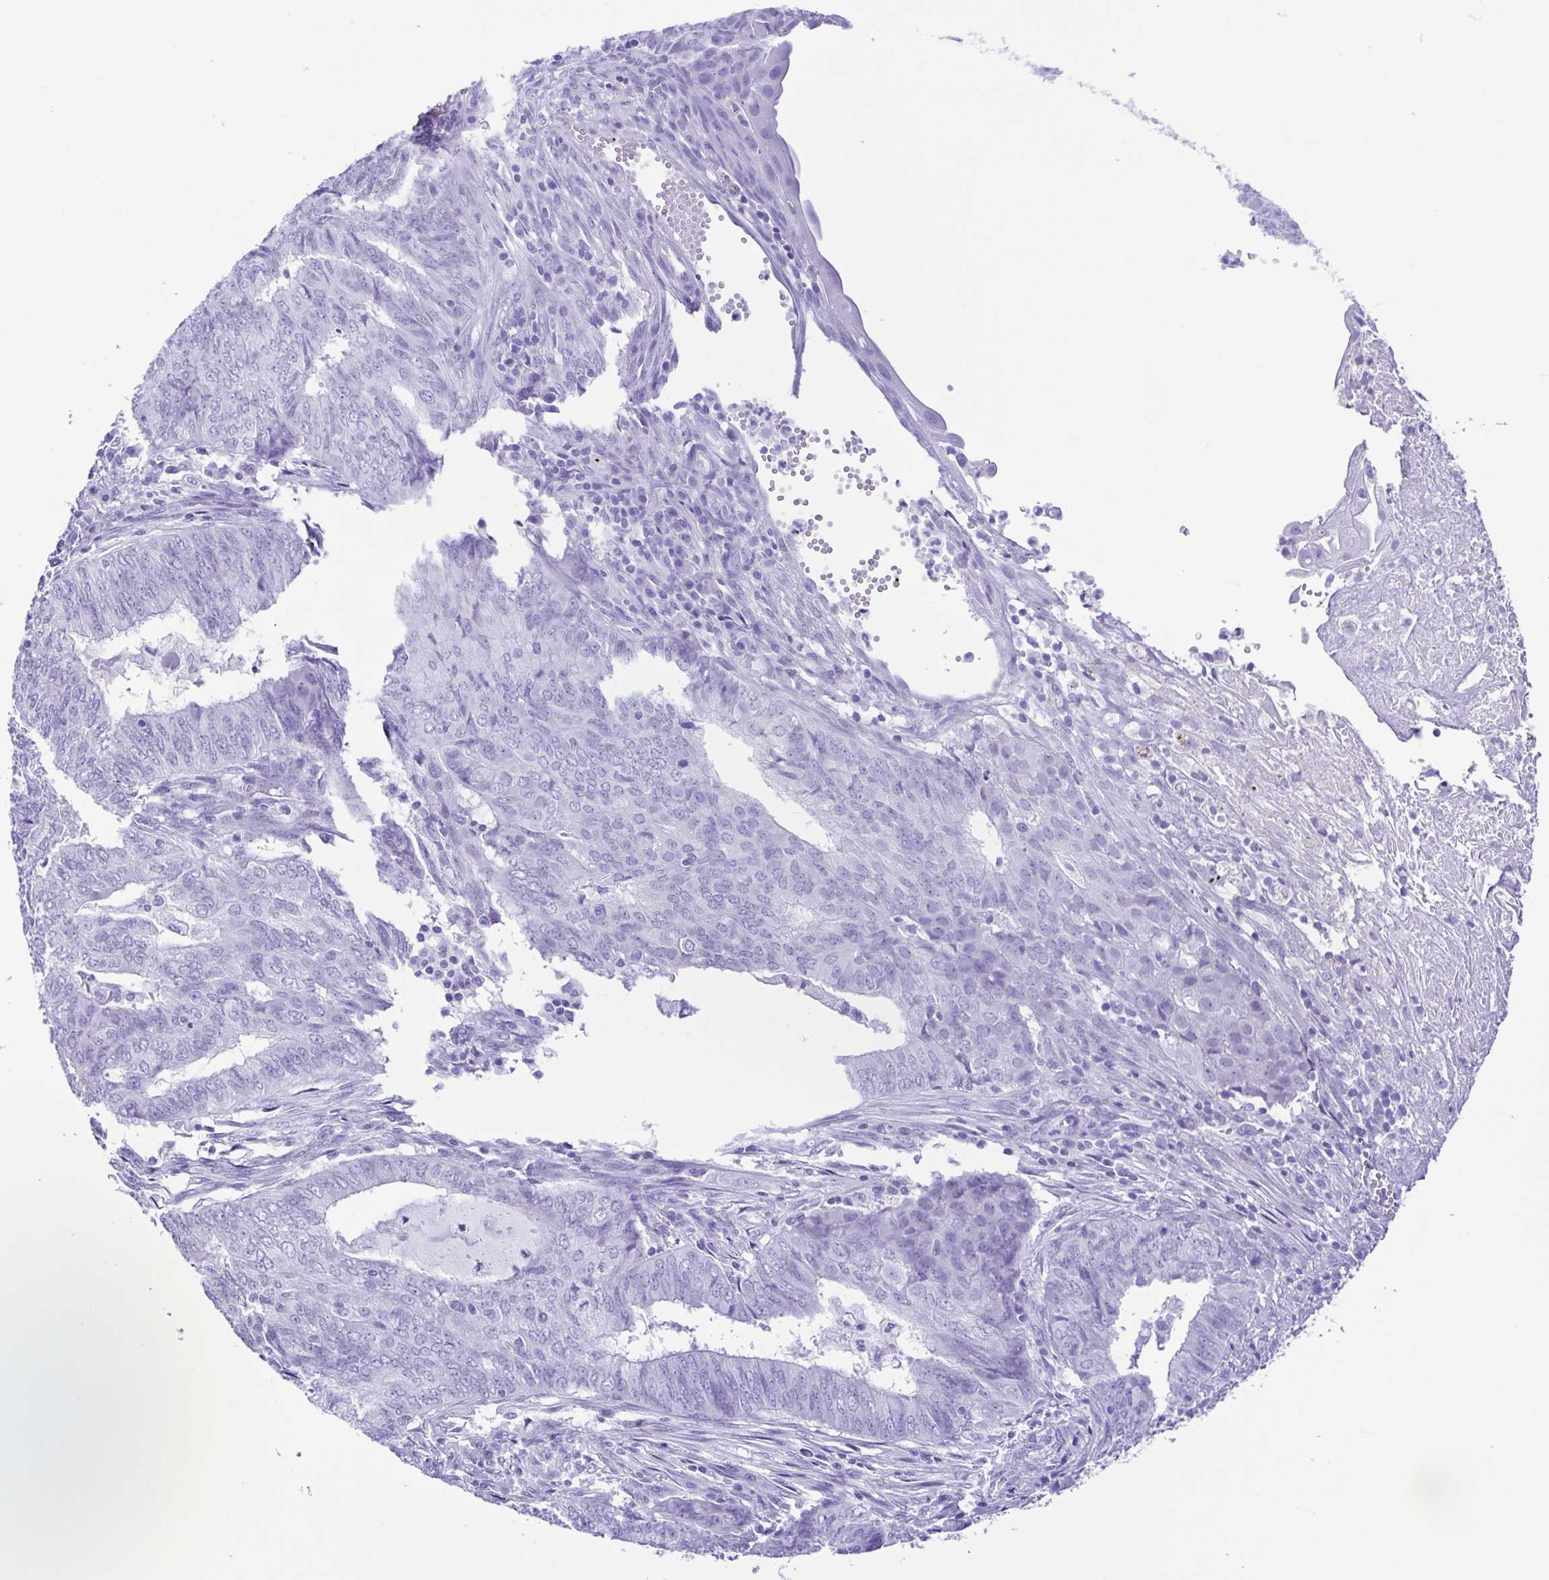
{"staining": {"intensity": "negative", "quantity": "none", "location": "none"}, "tissue": "endometrial cancer", "cell_type": "Tumor cells", "image_type": "cancer", "snomed": [{"axis": "morphology", "description": "Adenocarcinoma, NOS"}, {"axis": "topography", "description": "Endometrium"}], "caption": "Tumor cells show no significant protein staining in adenocarcinoma (endometrial).", "gene": "ERP27", "patient": {"sex": "female", "age": 62}}